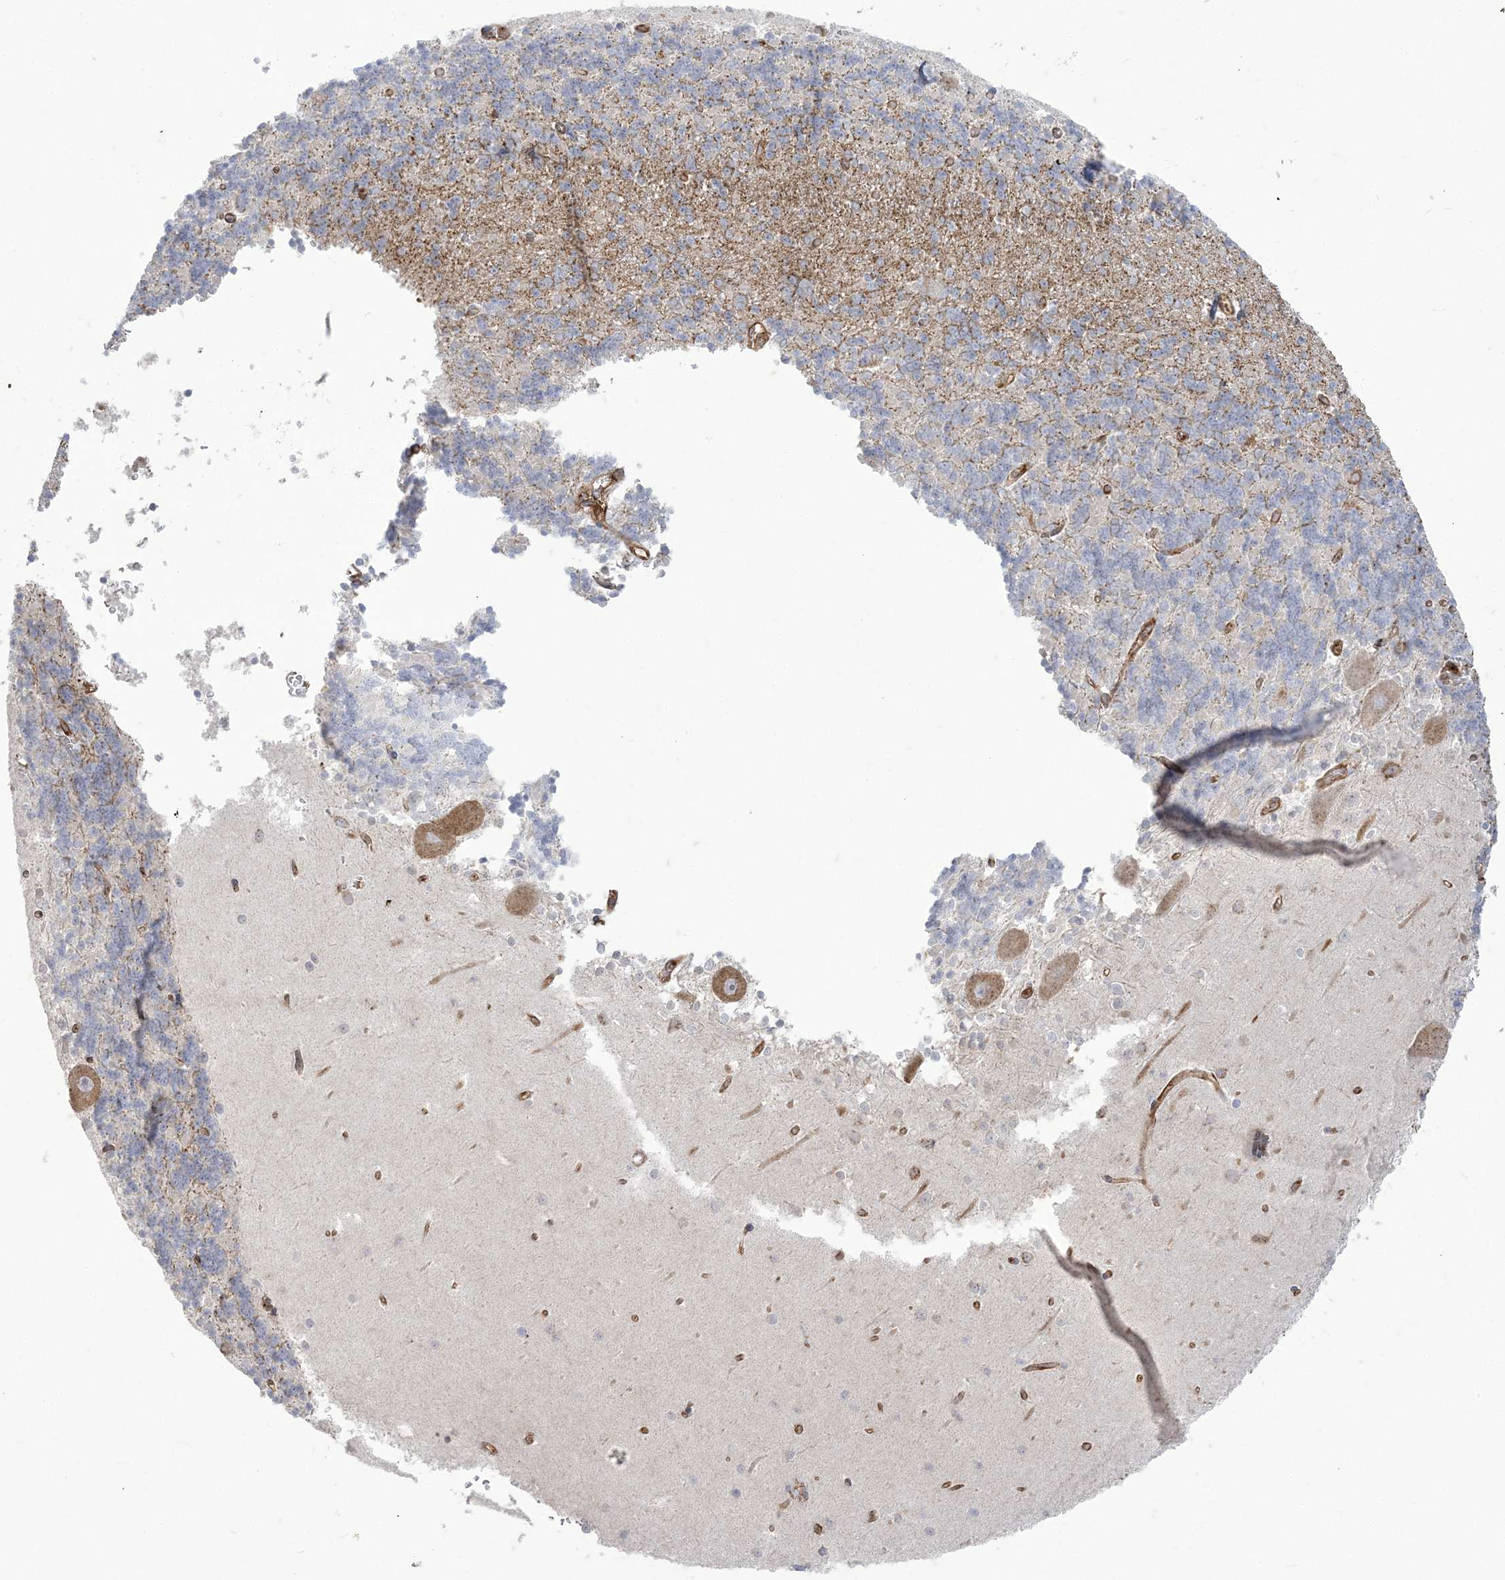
{"staining": {"intensity": "negative", "quantity": "none", "location": "none"}, "tissue": "cerebellum", "cell_type": "Cells in granular layer", "image_type": "normal", "snomed": [{"axis": "morphology", "description": "Normal tissue, NOS"}, {"axis": "topography", "description": "Cerebellum"}], "caption": "The micrograph displays no significant staining in cells in granular layer of cerebellum. Nuclei are stained in blue.", "gene": "DERL3", "patient": {"sex": "male", "age": 37}}